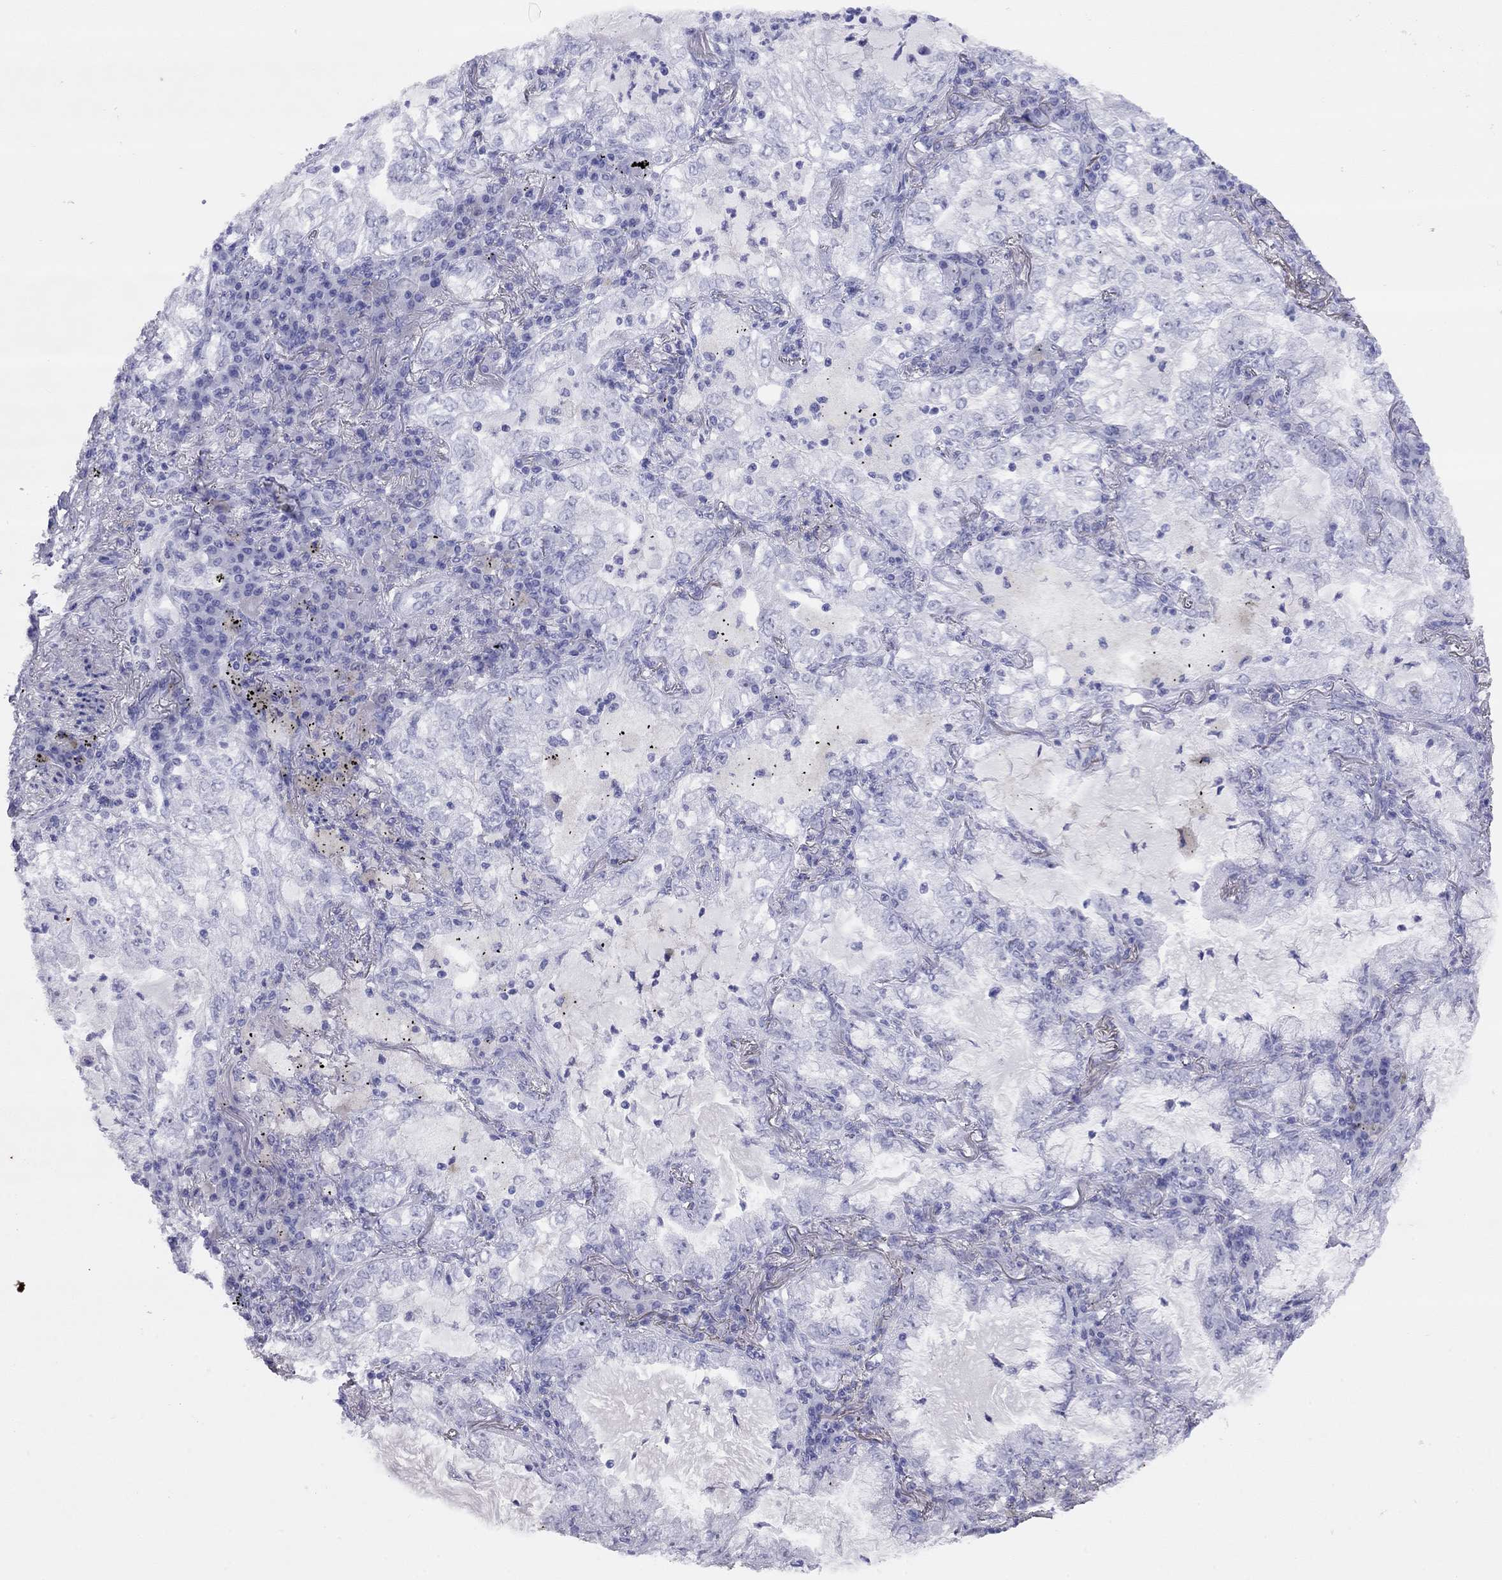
{"staining": {"intensity": "negative", "quantity": "none", "location": "none"}, "tissue": "lung cancer", "cell_type": "Tumor cells", "image_type": "cancer", "snomed": [{"axis": "morphology", "description": "Adenocarcinoma, NOS"}, {"axis": "topography", "description": "Lung"}], "caption": "Immunohistochemistry (IHC) histopathology image of neoplastic tissue: human lung adenocarcinoma stained with DAB exhibits no significant protein expression in tumor cells.", "gene": "LYAR", "patient": {"sex": "female", "age": 73}}